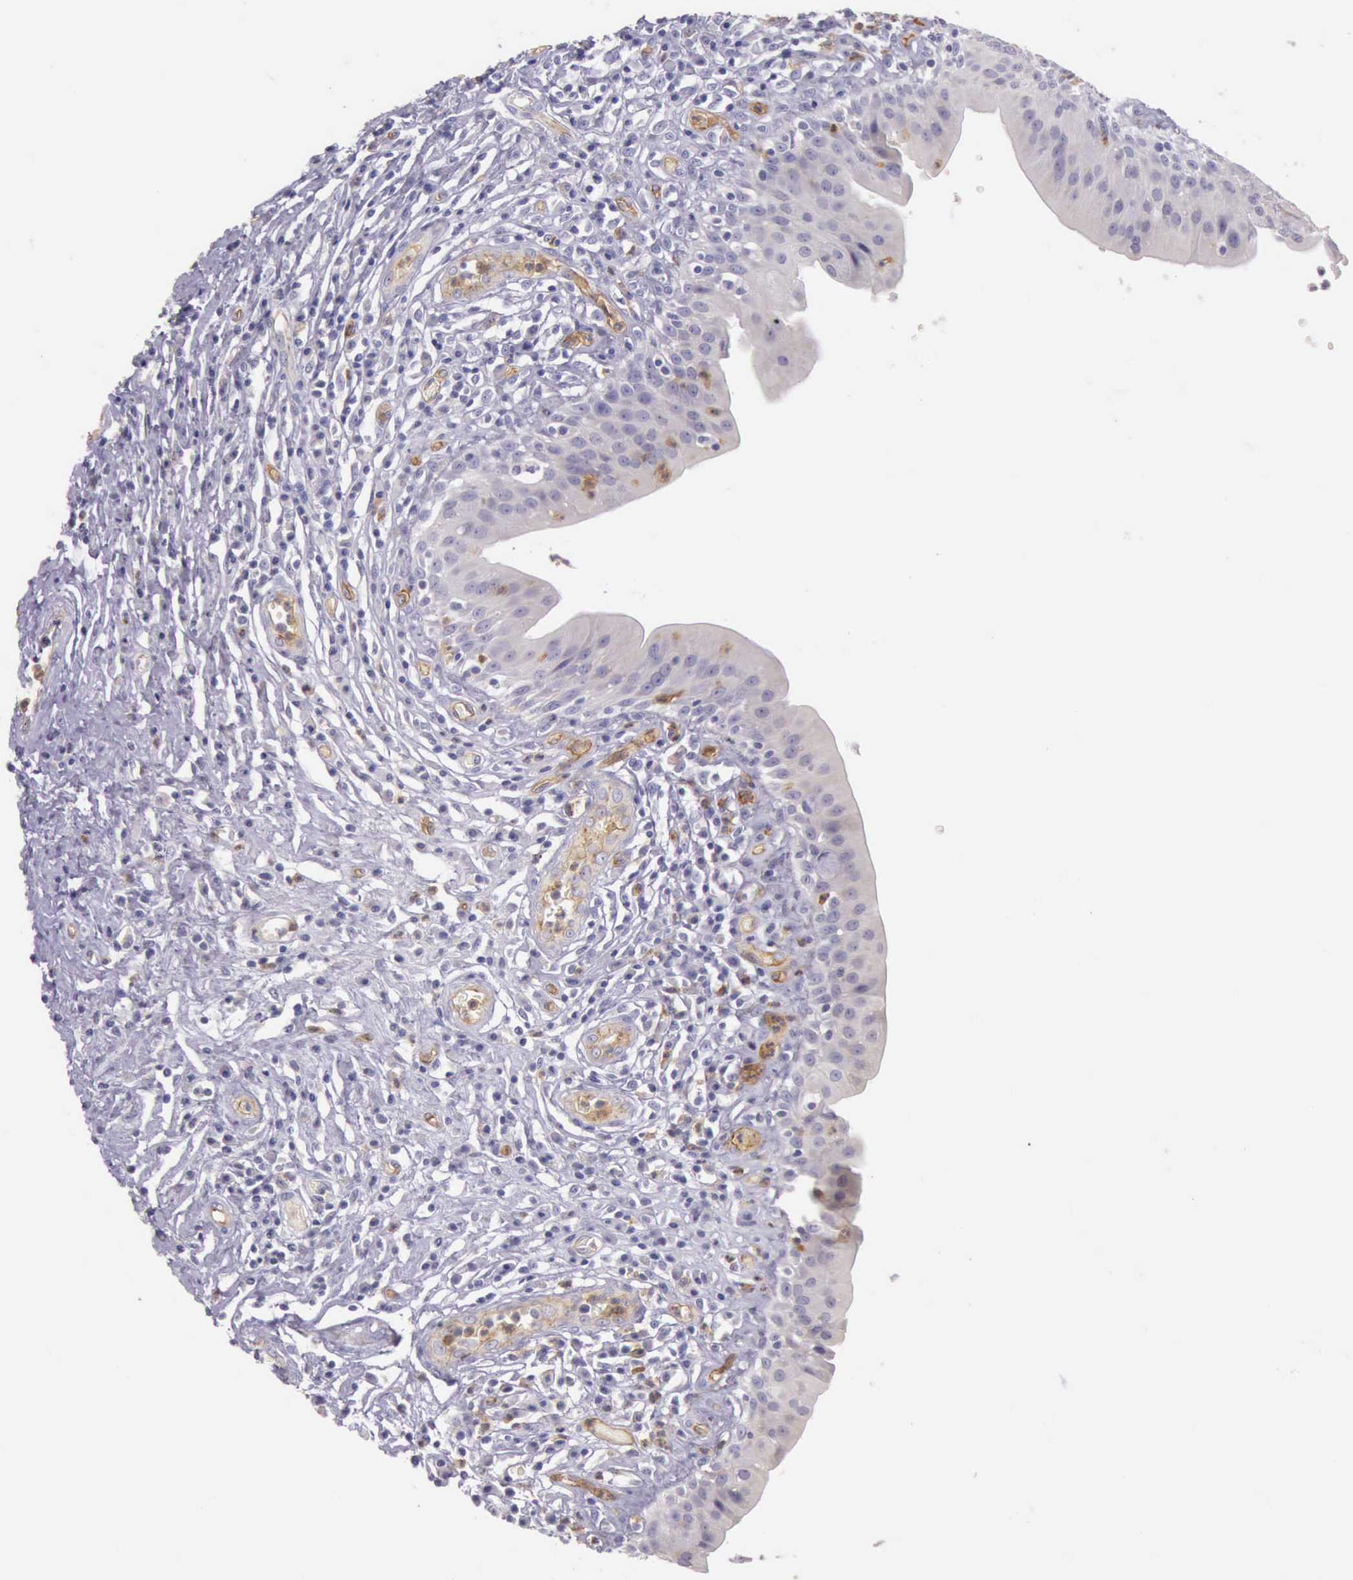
{"staining": {"intensity": "negative", "quantity": "none", "location": "none"}, "tissue": "urinary bladder", "cell_type": "Urothelial cells", "image_type": "normal", "snomed": [{"axis": "morphology", "description": "Normal tissue, NOS"}, {"axis": "topography", "description": "Urinary bladder"}], "caption": "Human urinary bladder stained for a protein using immunohistochemistry reveals no staining in urothelial cells.", "gene": "TCEANC", "patient": {"sex": "female", "age": 85}}